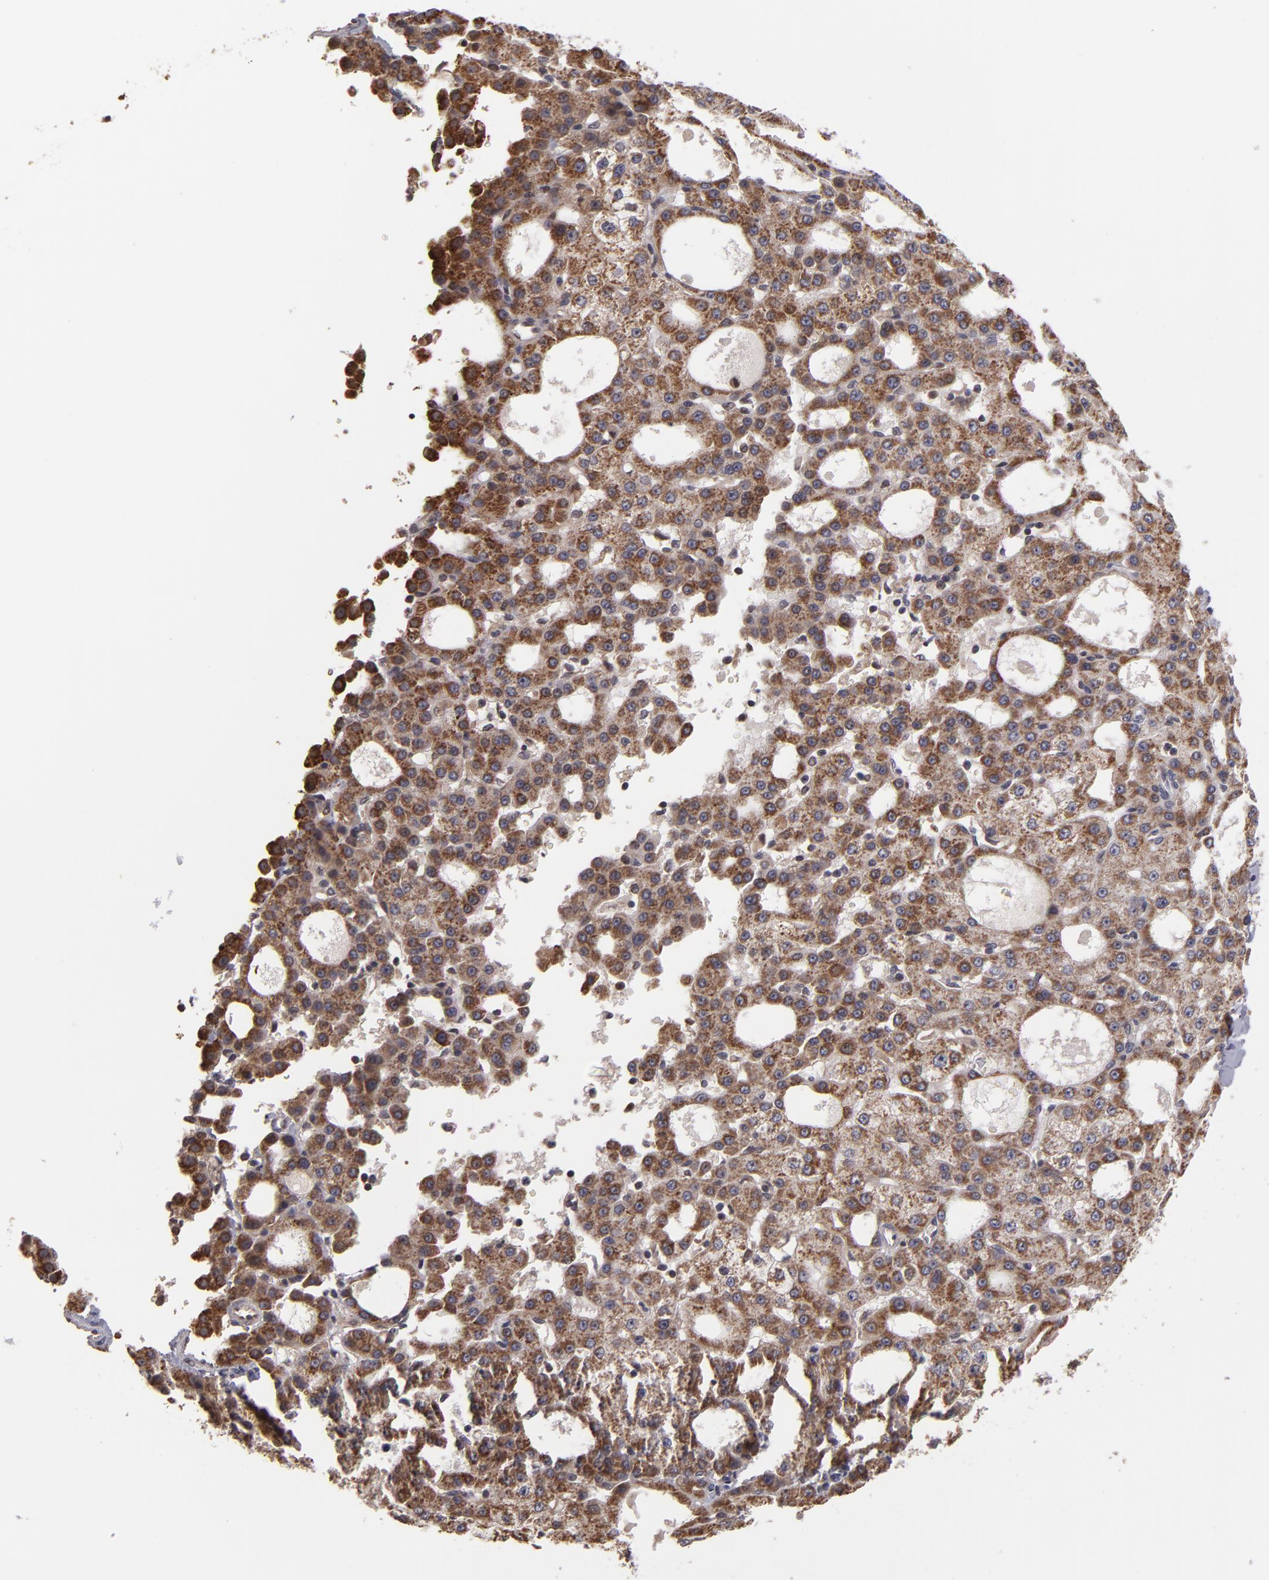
{"staining": {"intensity": "weak", "quantity": ">75%", "location": "cytoplasmic/membranous"}, "tissue": "liver cancer", "cell_type": "Tumor cells", "image_type": "cancer", "snomed": [{"axis": "morphology", "description": "Carcinoma, Hepatocellular, NOS"}, {"axis": "topography", "description": "Liver"}], "caption": "A brown stain labels weak cytoplasmic/membranous staining of a protein in human hepatocellular carcinoma (liver) tumor cells.", "gene": "CASP1", "patient": {"sex": "male", "age": 47}}